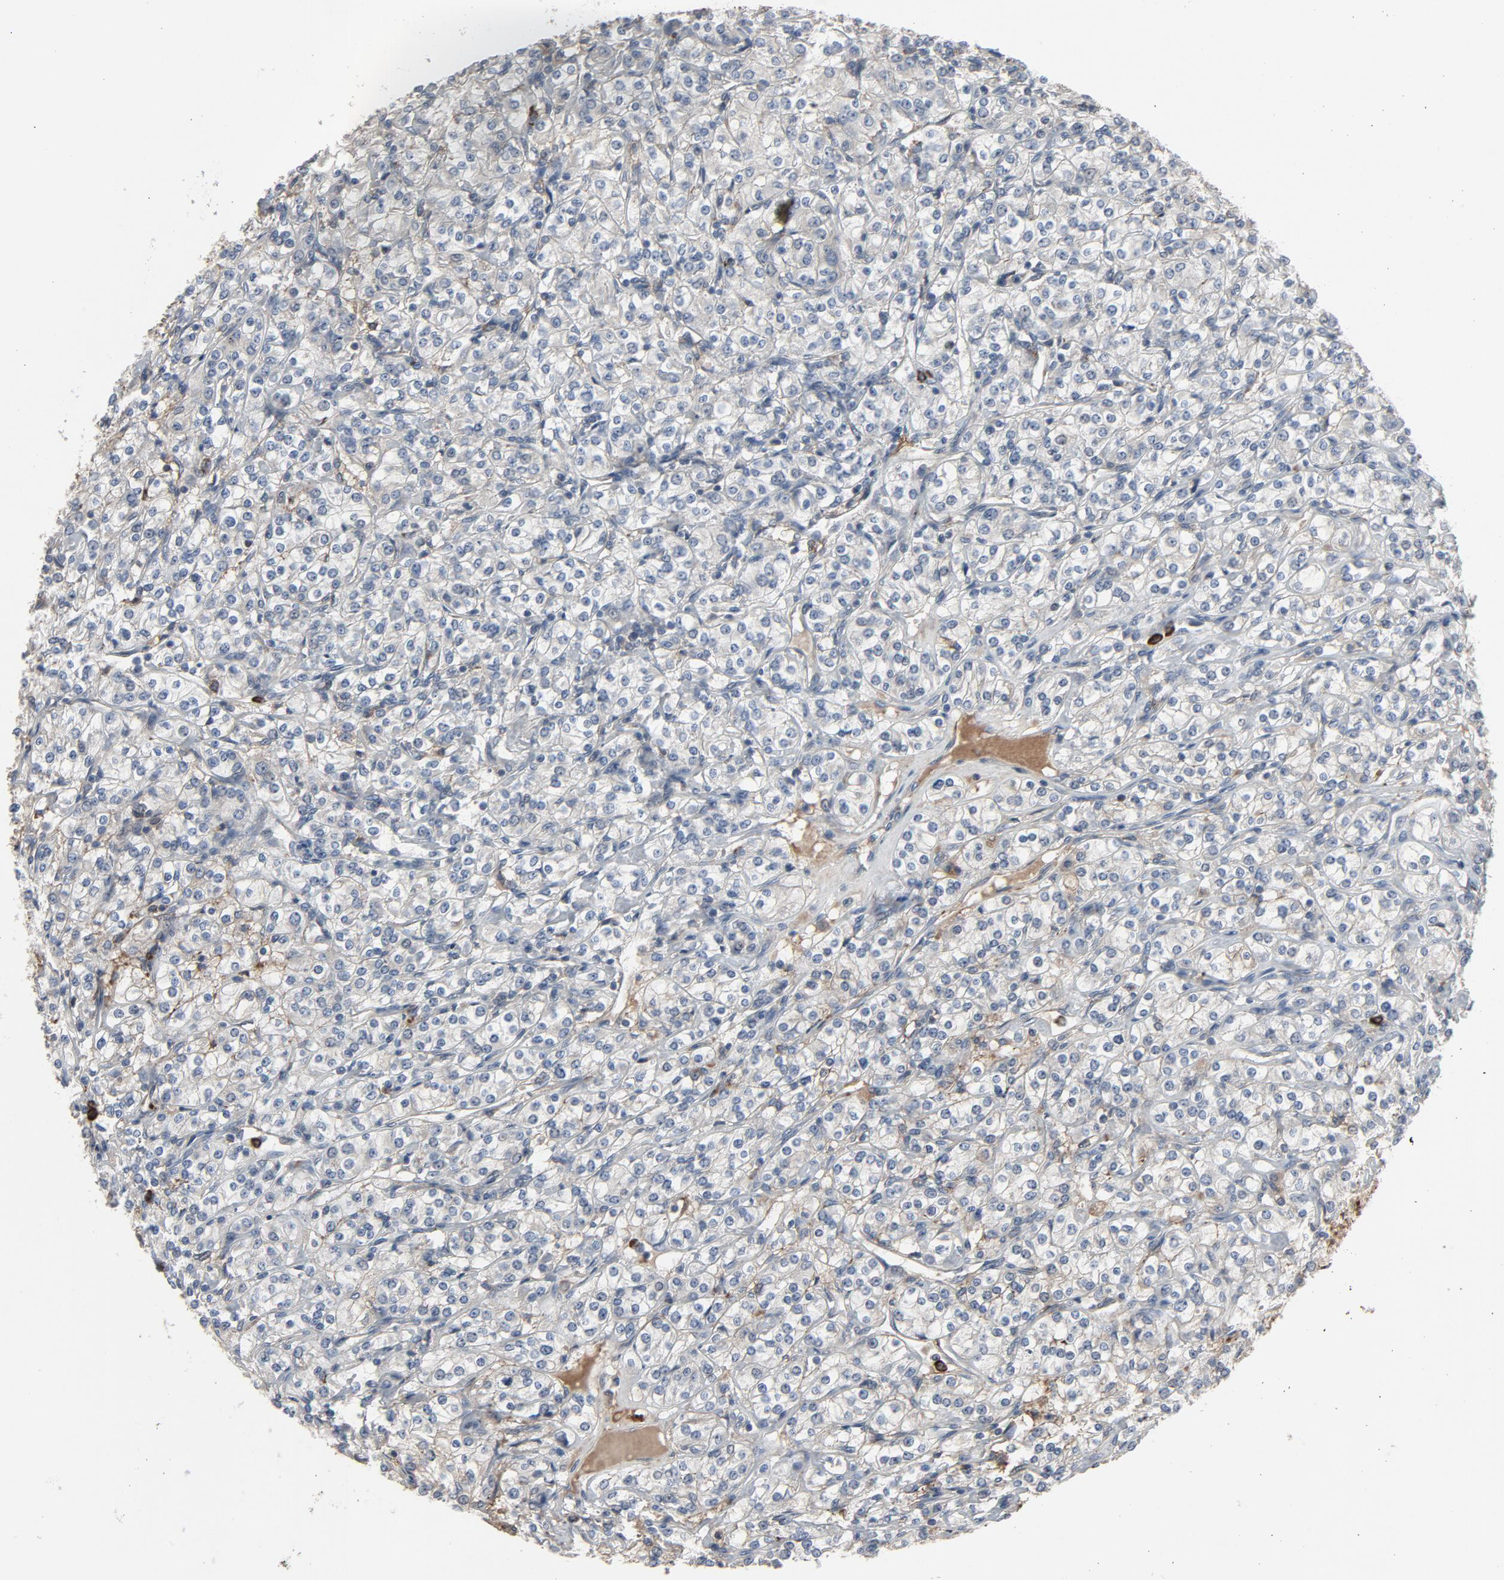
{"staining": {"intensity": "negative", "quantity": "none", "location": "none"}, "tissue": "renal cancer", "cell_type": "Tumor cells", "image_type": "cancer", "snomed": [{"axis": "morphology", "description": "Adenocarcinoma, NOS"}, {"axis": "topography", "description": "Kidney"}], "caption": "Micrograph shows no significant protein staining in tumor cells of renal adenocarcinoma. (Brightfield microscopy of DAB (3,3'-diaminobenzidine) immunohistochemistry at high magnification).", "gene": "PDZD4", "patient": {"sex": "male", "age": 77}}